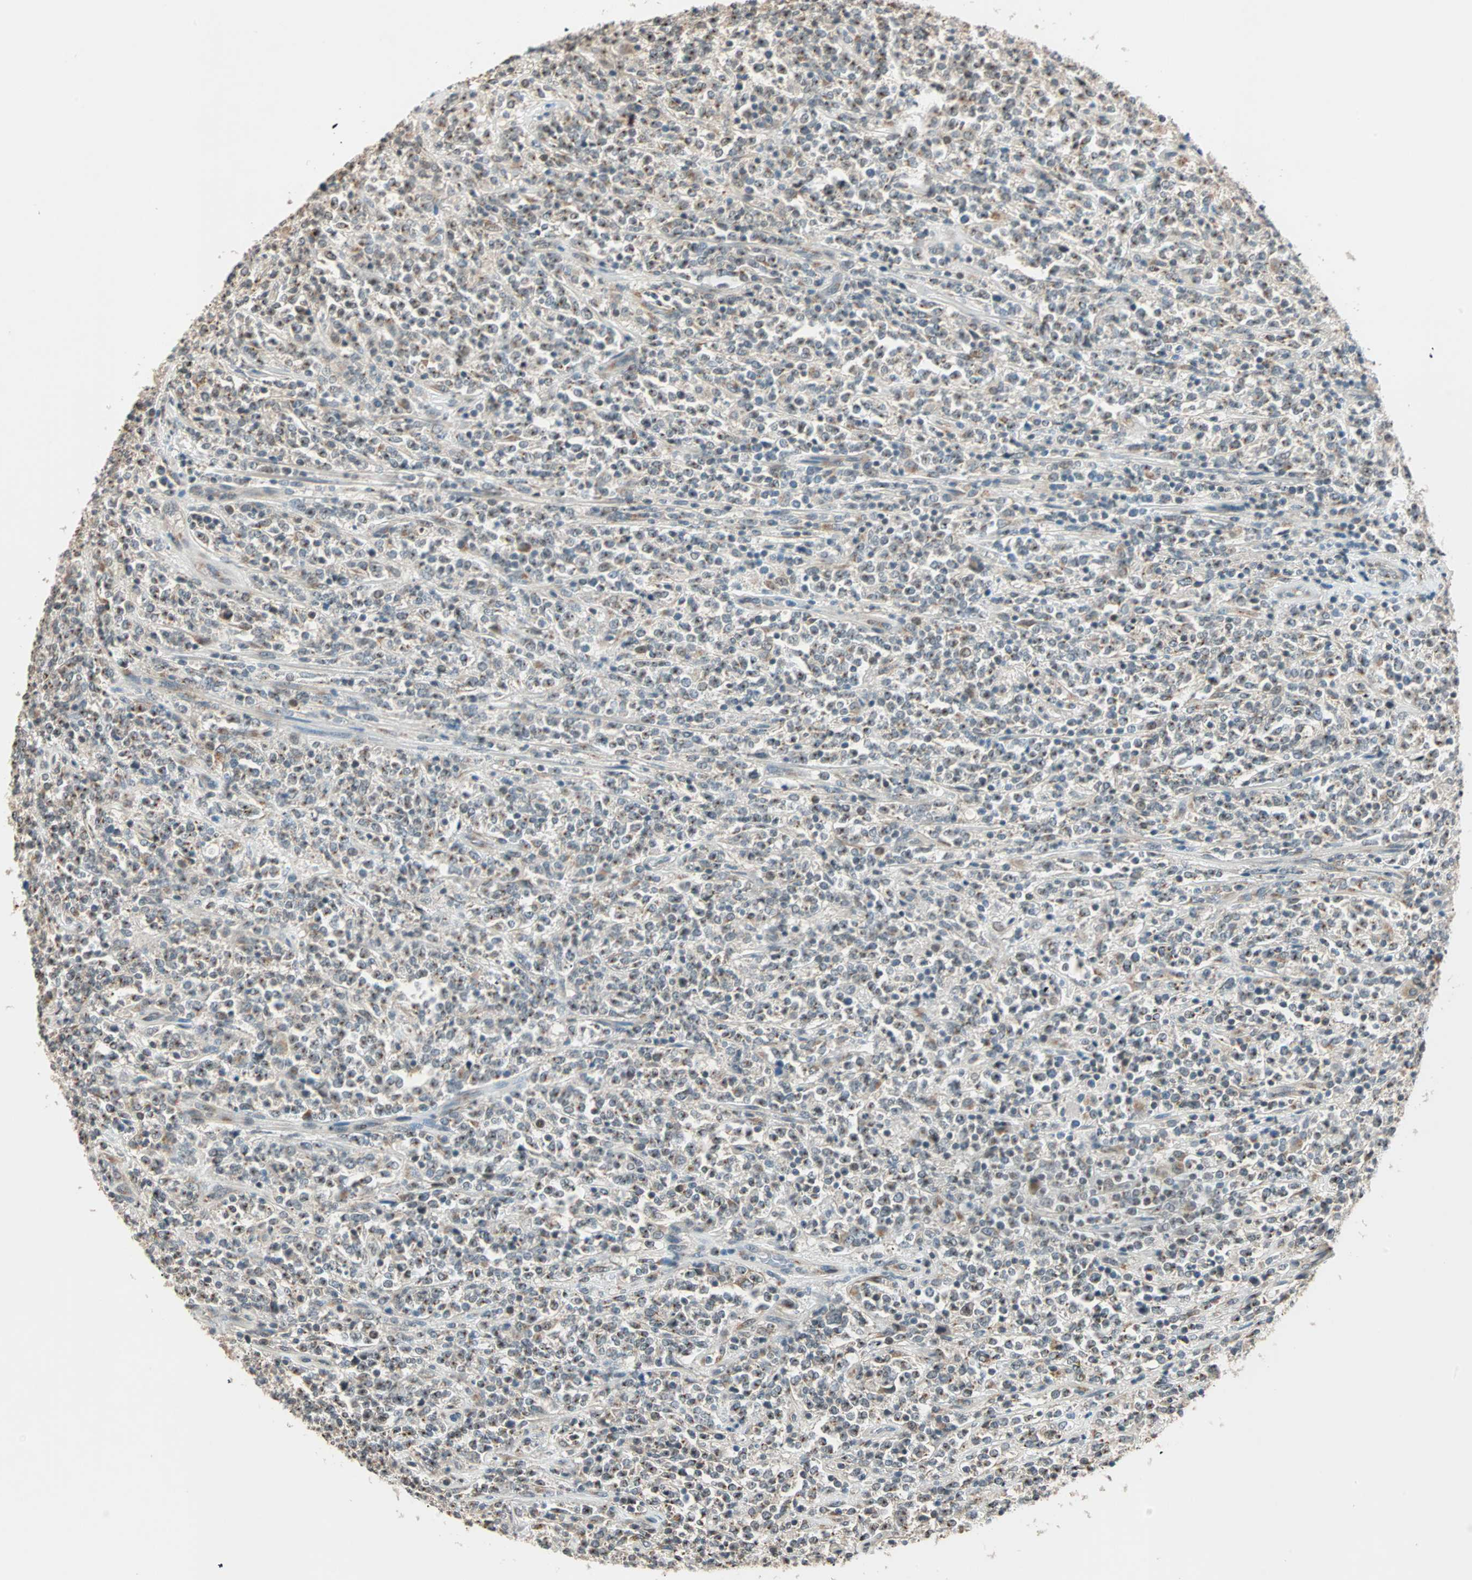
{"staining": {"intensity": "weak", "quantity": "<25%", "location": "cytoplasmic/membranous"}, "tissue": "lymphoma", "cell_type": "Tumor cells", "image_type": "cancer", "snomed": [{"axis": "morphology", "description": "Malignant lymphoma, non-Hodgkin's type, High grade"}, {"axis": "topography", "description": "Soft tissue"}], "caption": "Photomicrograph shows no protein staining in tumor cells of high-grade malignant lymphoma, non-Hodgkin's type tissue.", "gene": "PRDM2", "patient": {"sex": "male", "age": 18}}